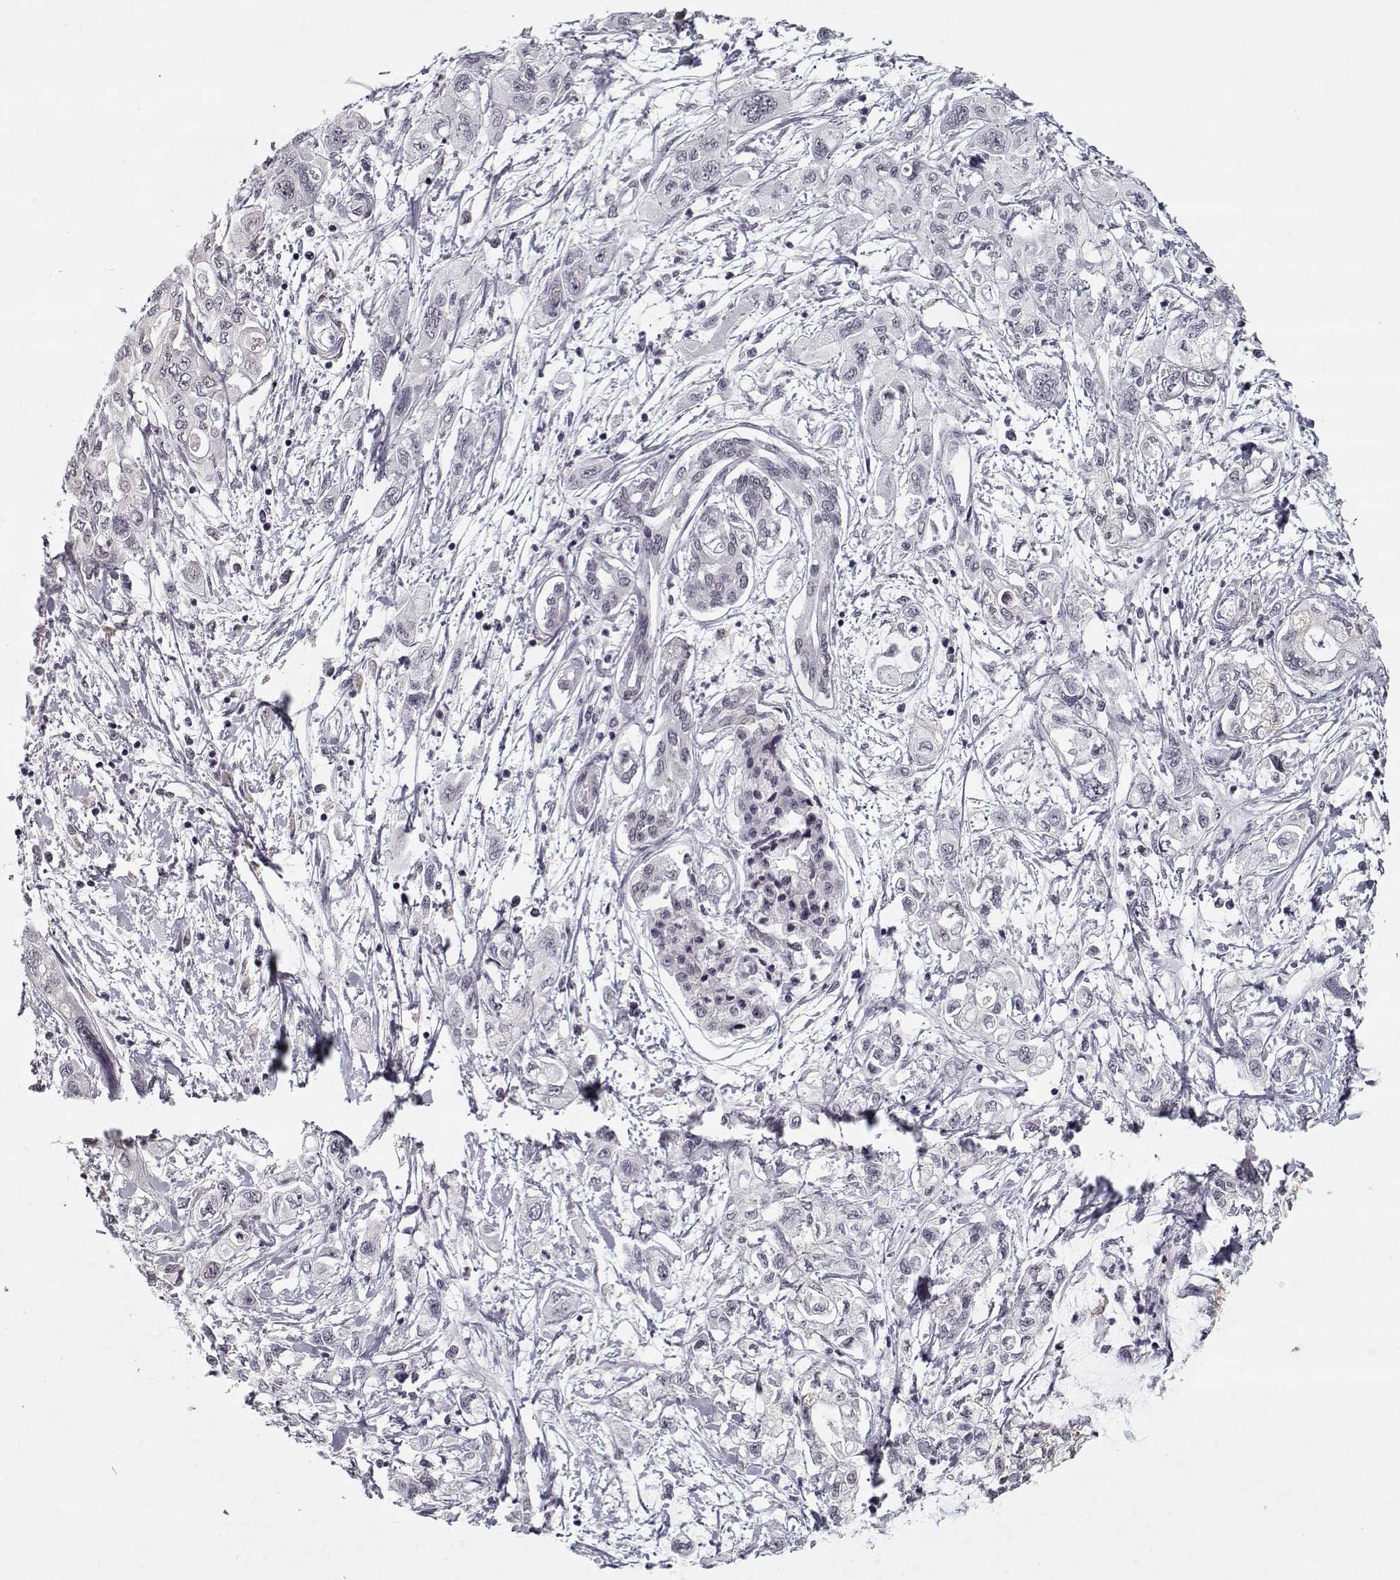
{"staining": {"intensity": "negative", "quantity": "none", "location": "none"}, "tissue": "pancreatic cancer", "cell_type": "Tumor cells", "image_type": "cancer", "snomed": [{"axis": "morphology", "description": "Adenocarcinoma, NOS"}, {"axis": "topography", "description": "Pancreas"}], "caption": "Adenocarcinoma (pancreatic) was stained to show a protein in brown. There is no significant expression in tumor cells. (Stains: DAB IHC with hematoxylin counter stain, Microscopy: brightfield microscopy at high magnification).", "gene": "TESPA1", "patient": {"sex": "male", "age": 54}}